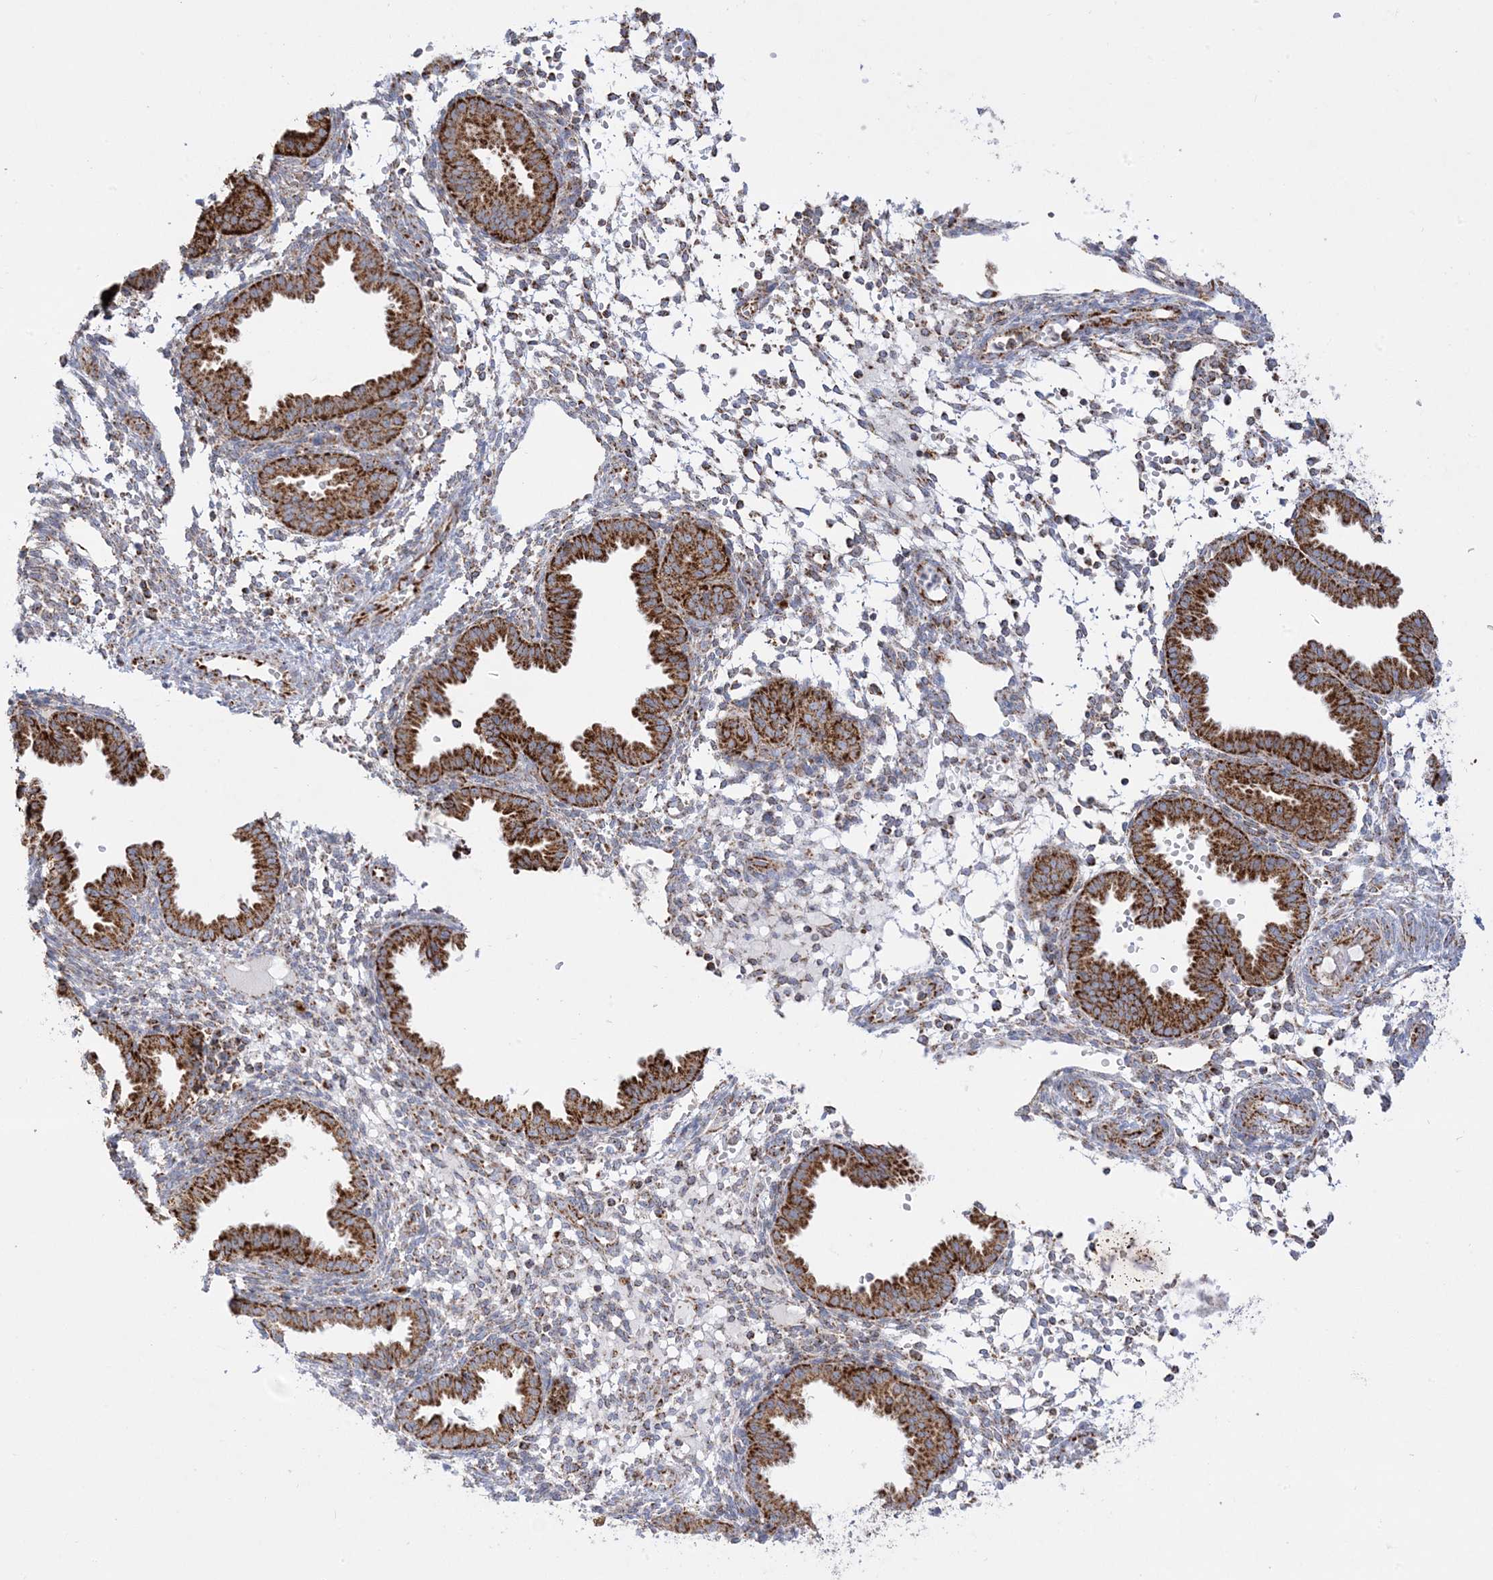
{"staining": {"intensity": "moderate", "quantity": "25%-75%", "location": "cytoplasmic/membranous"}, "tissue": "endometrium", "cell_type": "Cells in endometrial stroma", "image_type": "normal", "snomed": [{"axis": "morphology", "description": "Normal tissue, NOS"}, {"axis": "topography", "description": "Endometrium"}], "caption": "Immunohistochemical staining of unremarkable endometrium exhibits moderate cytoplasmic/membranous protein positivity in about 25%-75% of cells in endometrial stroma.", "gene": "MRPS36", "patient": {"sex": "female", "age": 33}}